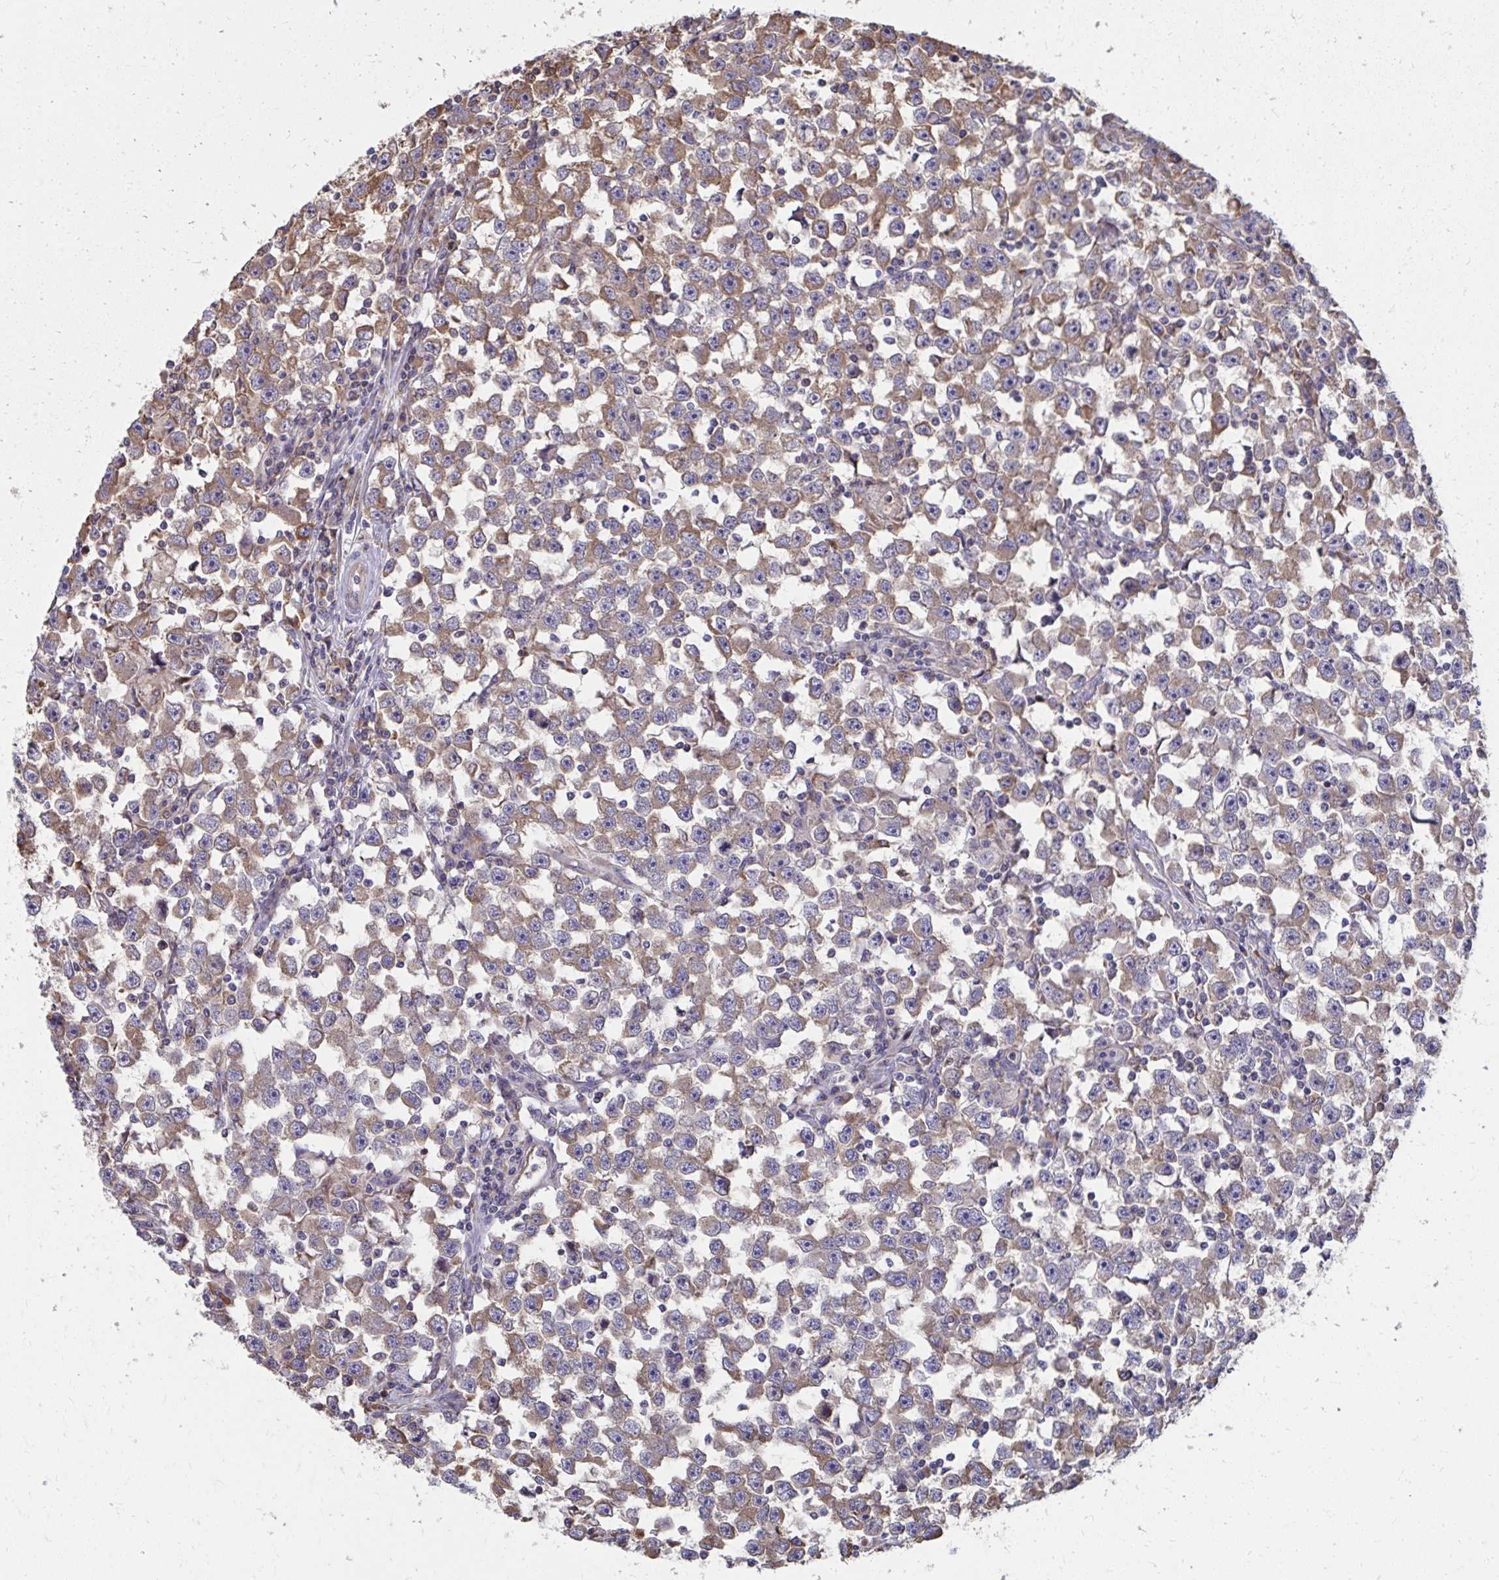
{"staining": {"intensity": "moderate", "quantity": ">75%", "location": "cytoplasmic/membranous"}, "tissue": "testis cancer", "cell_type": "Tumor cells", "image_type": "cancer", "snomed": [{"axis": "morphology", "description": "Seminoma, NOS"}, {"axis": "topography", "description": "Testis"}], "caption": "Immunohistochemical staining of testis cancer (seminoma) shows medium levels of moderate cytoplasmic/membranous staining in about >75% of tumor cells.", "gene": "ZNF778", "patient": {"sex": "male", "age": 33}}